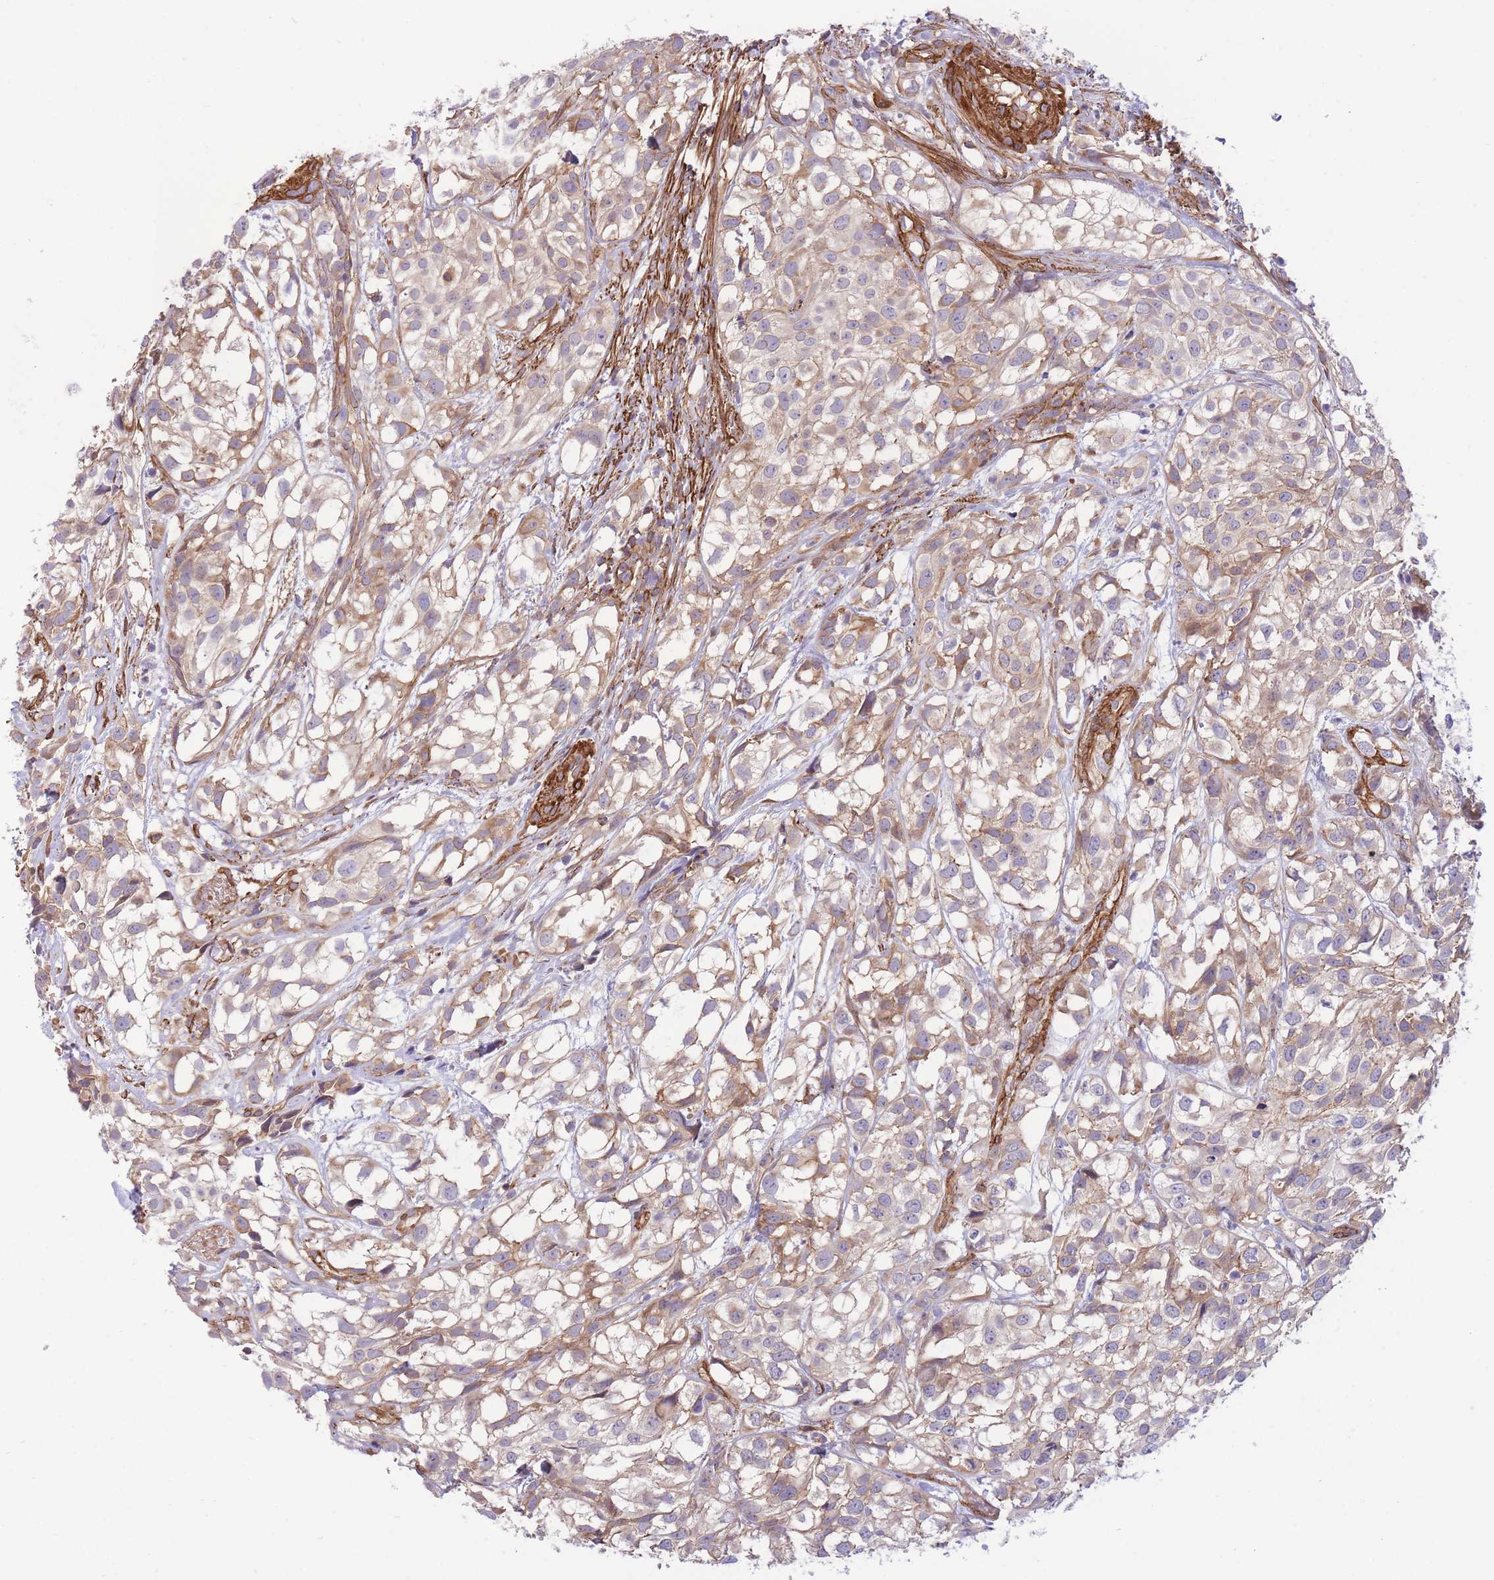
{"staining": {"intensity": "moderate", "quantity": ">75%", "location": "cytoplasmic/membranous"}, "tissue": "urothelial cancer", "cell_type": "Tumor cells", "image_type": "cancer", "snomed": [{"axis": "morphology", "description": "Urothelial carcinoma, High grade"}, {"axis": "topography", "description": "Urinary bladder"}], "caption": "An immunohistochemistry photomicrograph of tumor tissue is shown. Protein staining in brown labels moderate cytoplasmic/membranous positivity in urothelial cancer within tumor cells.", "gene": "CDC25B", "patient": {"sex": "male", "age": 56}}